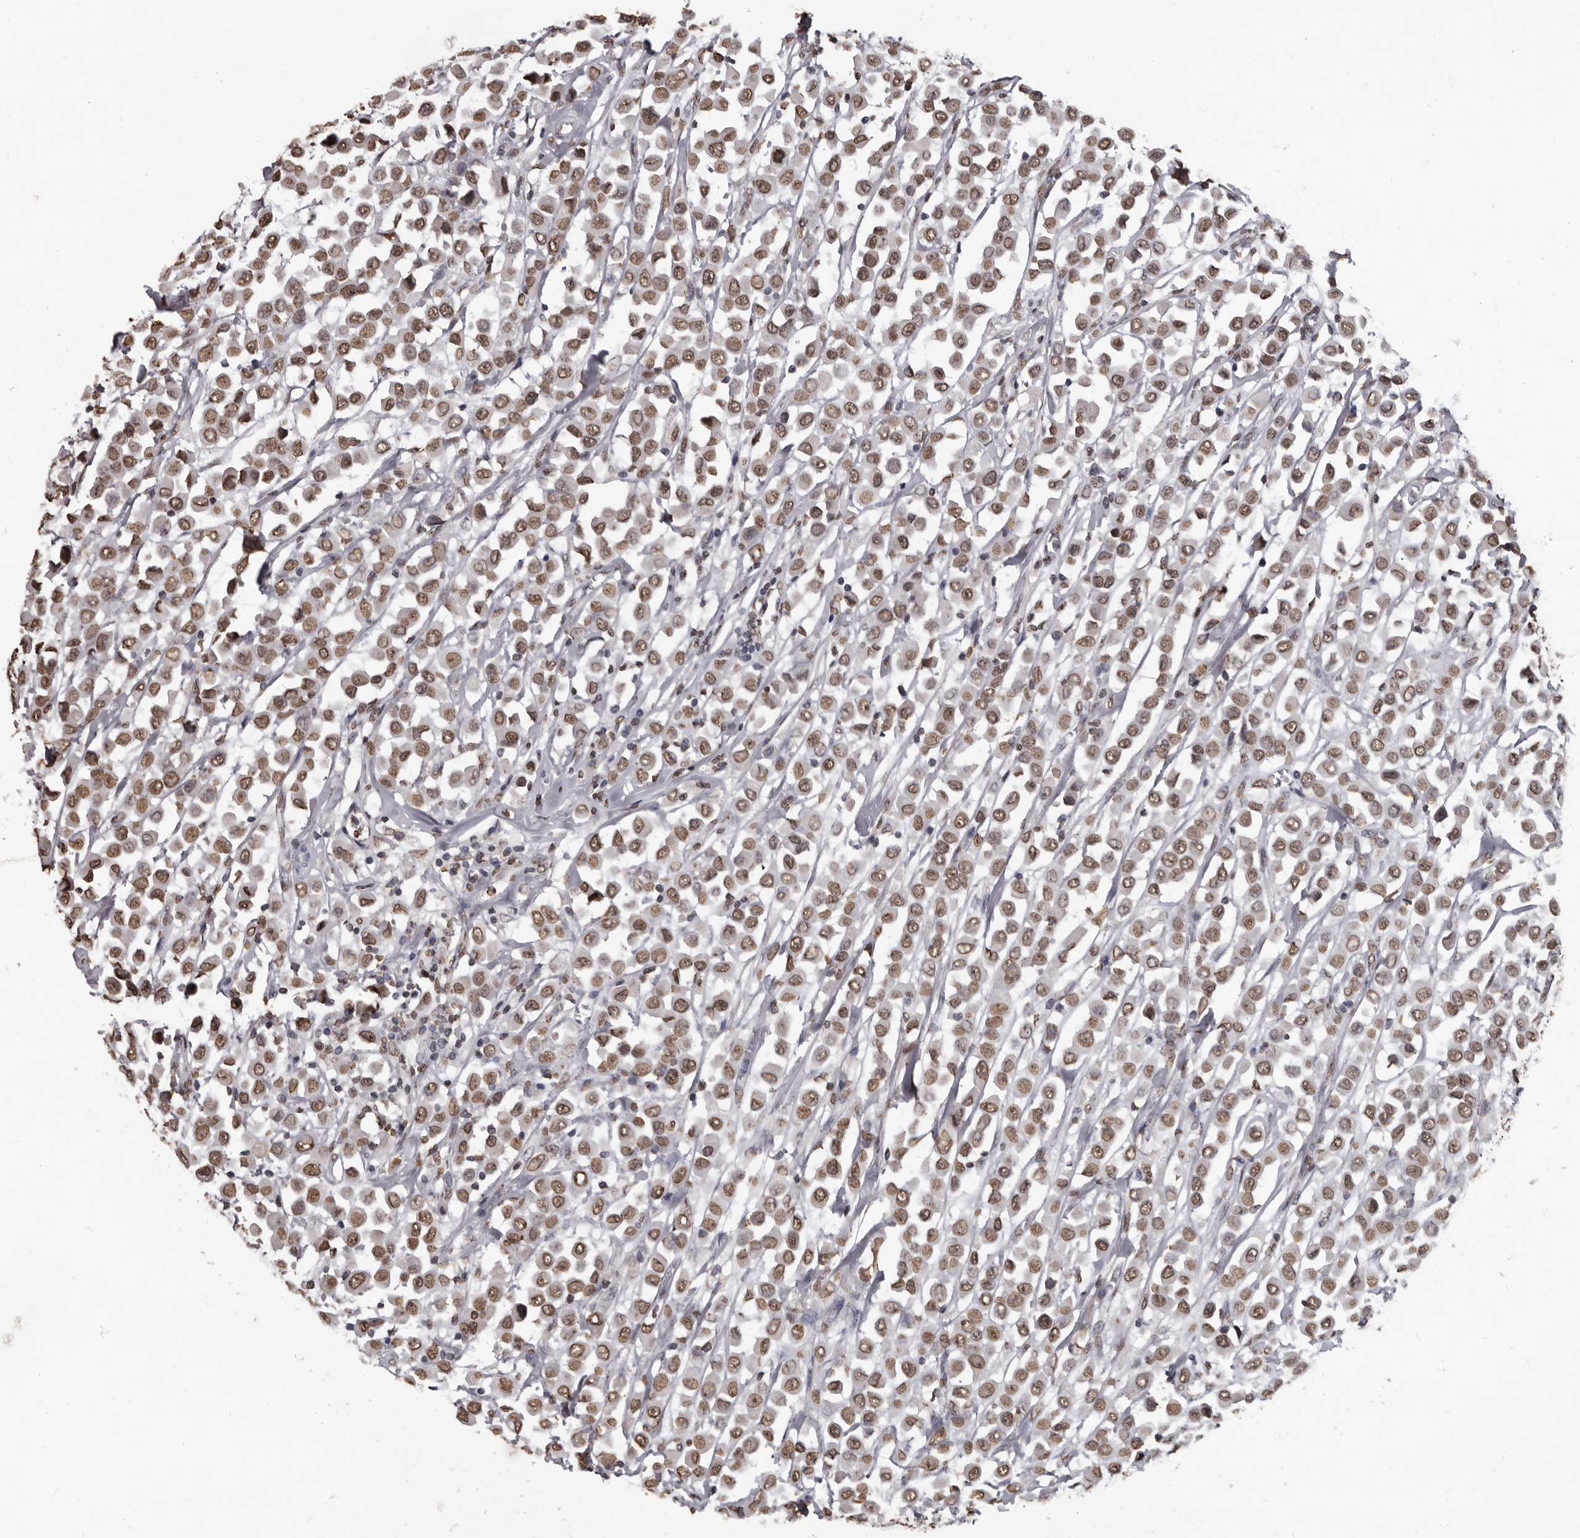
{"staining": {"intensity": "moderate", "quantity": ">75%", "location": "nuclear"}, "tissue": "breast cancer", "cell_type": "Tumor cells", "image_type": "cancer", "snomed": [{"axis": "morphology", "description": "Duct carcinoma"}, {"axis": "topography", "description": "Breast"}], "caption": "Intraductal carcinoma (breast) was stained to show a protein in brown. There is medium levels of moderate nuclear positivity in about >75% of tumor cells. (DAB IHC with brightfield microscopy, high magnification).", "gene": "AHR", "patient": {"sex": "female", "age": 61}}